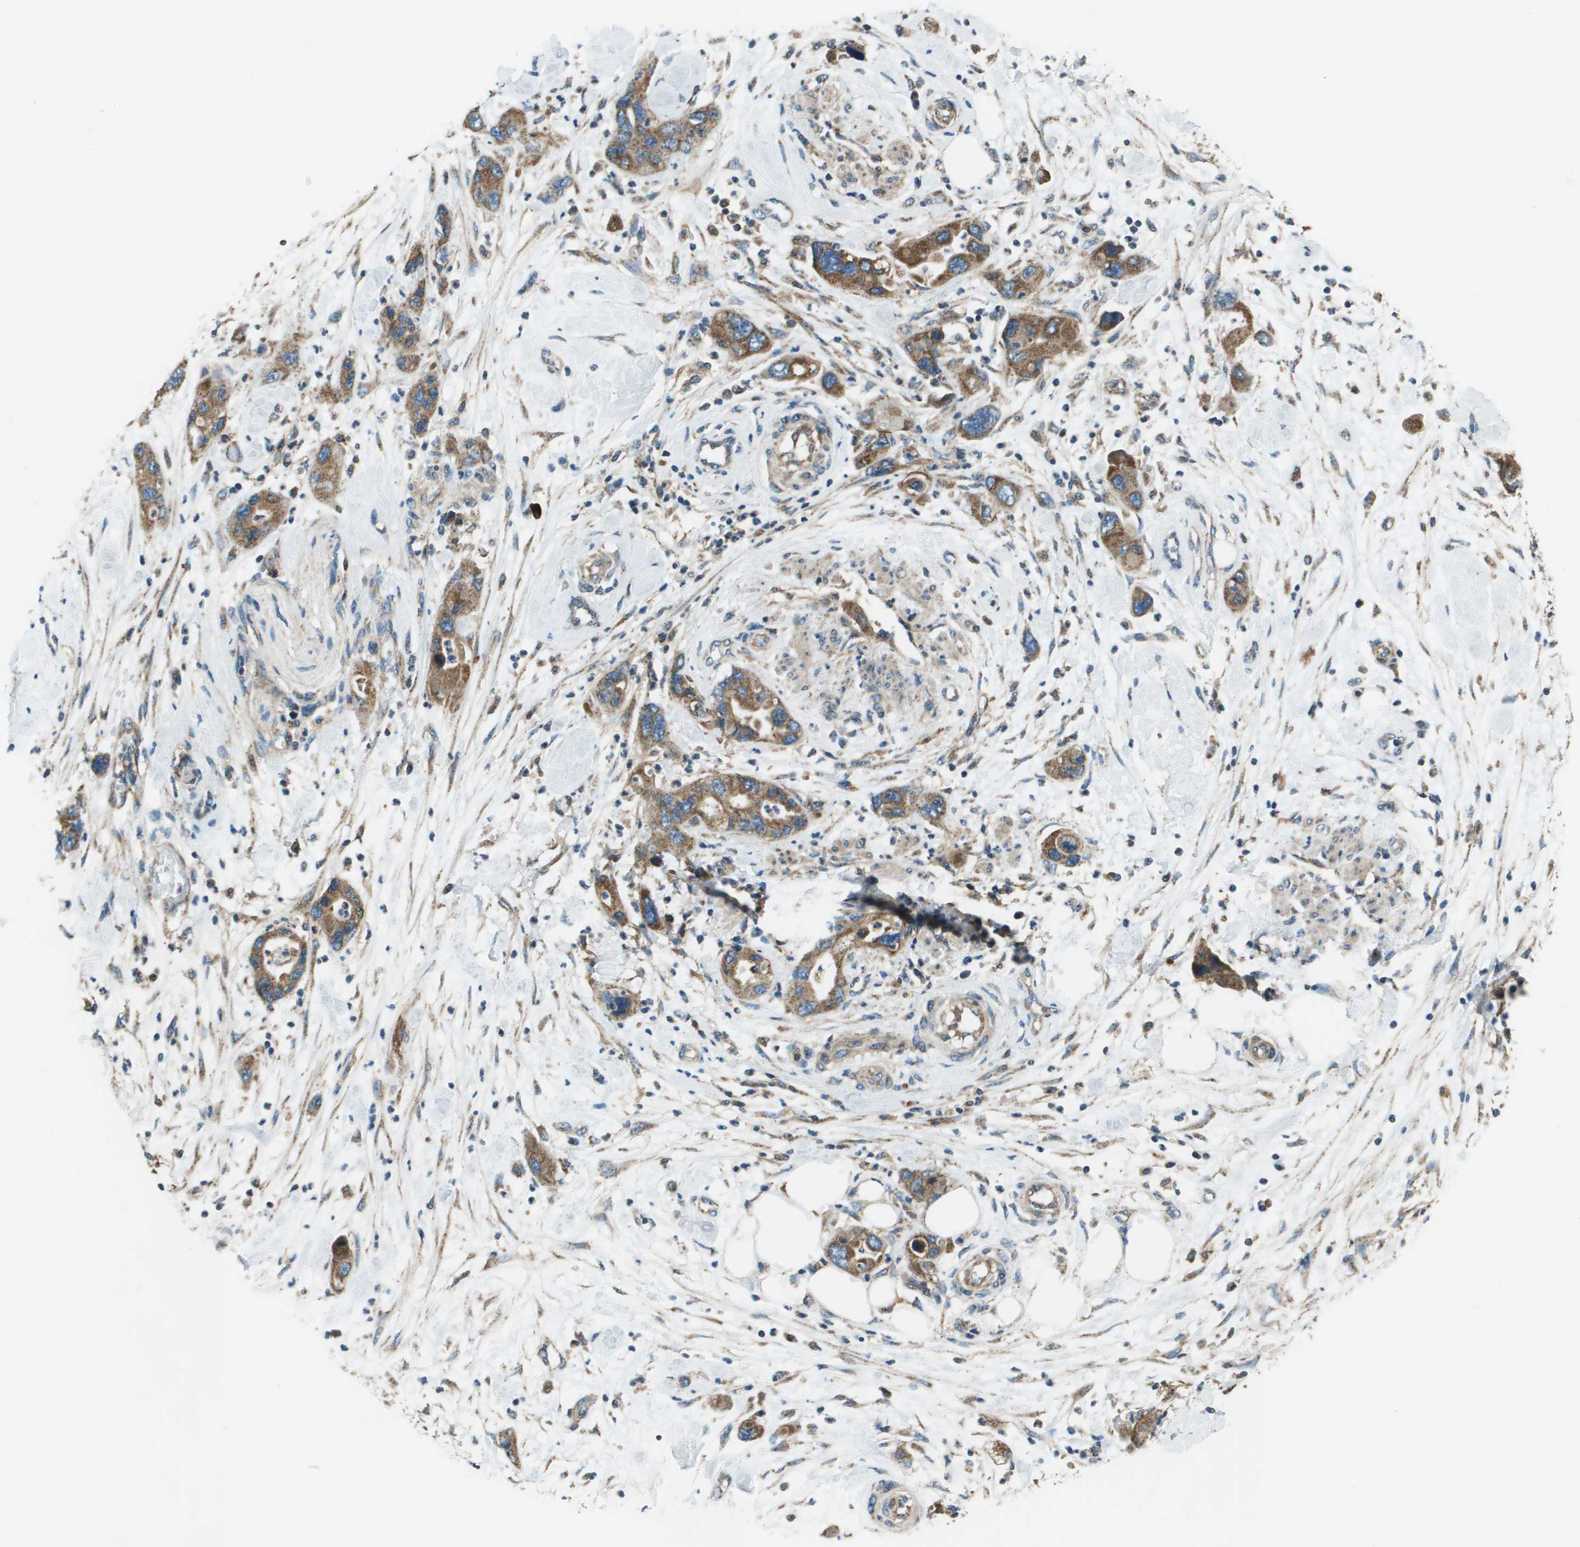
{"staining": {"intensity": "moderate", "quantity": ">75%", "location": "cytoplasmic/membranous"}, "tissue": "pancreatic cancer", "cell_type": "Tumor cells", "image_type": "cancer", "snomed": [{"axis": "morphology", "description": "Normal tissue, NOS"}, {"axis": "morphology", "description": "Adenocarcinoma, NOS"}, {"axis": "topography", "description": "Pancreas"}], "caption": "A brown stain highlights moderate cytoplasmic/membranous staining of a protein in pancreatic cancer (adenocarcinoma) tumor cells. Immunohistochemistry (ihc) stains the protein of interest in brown and the nuclei are stained blue.", "gene": "TMEM51", "patient": {"sex": "female", "age": 71}}